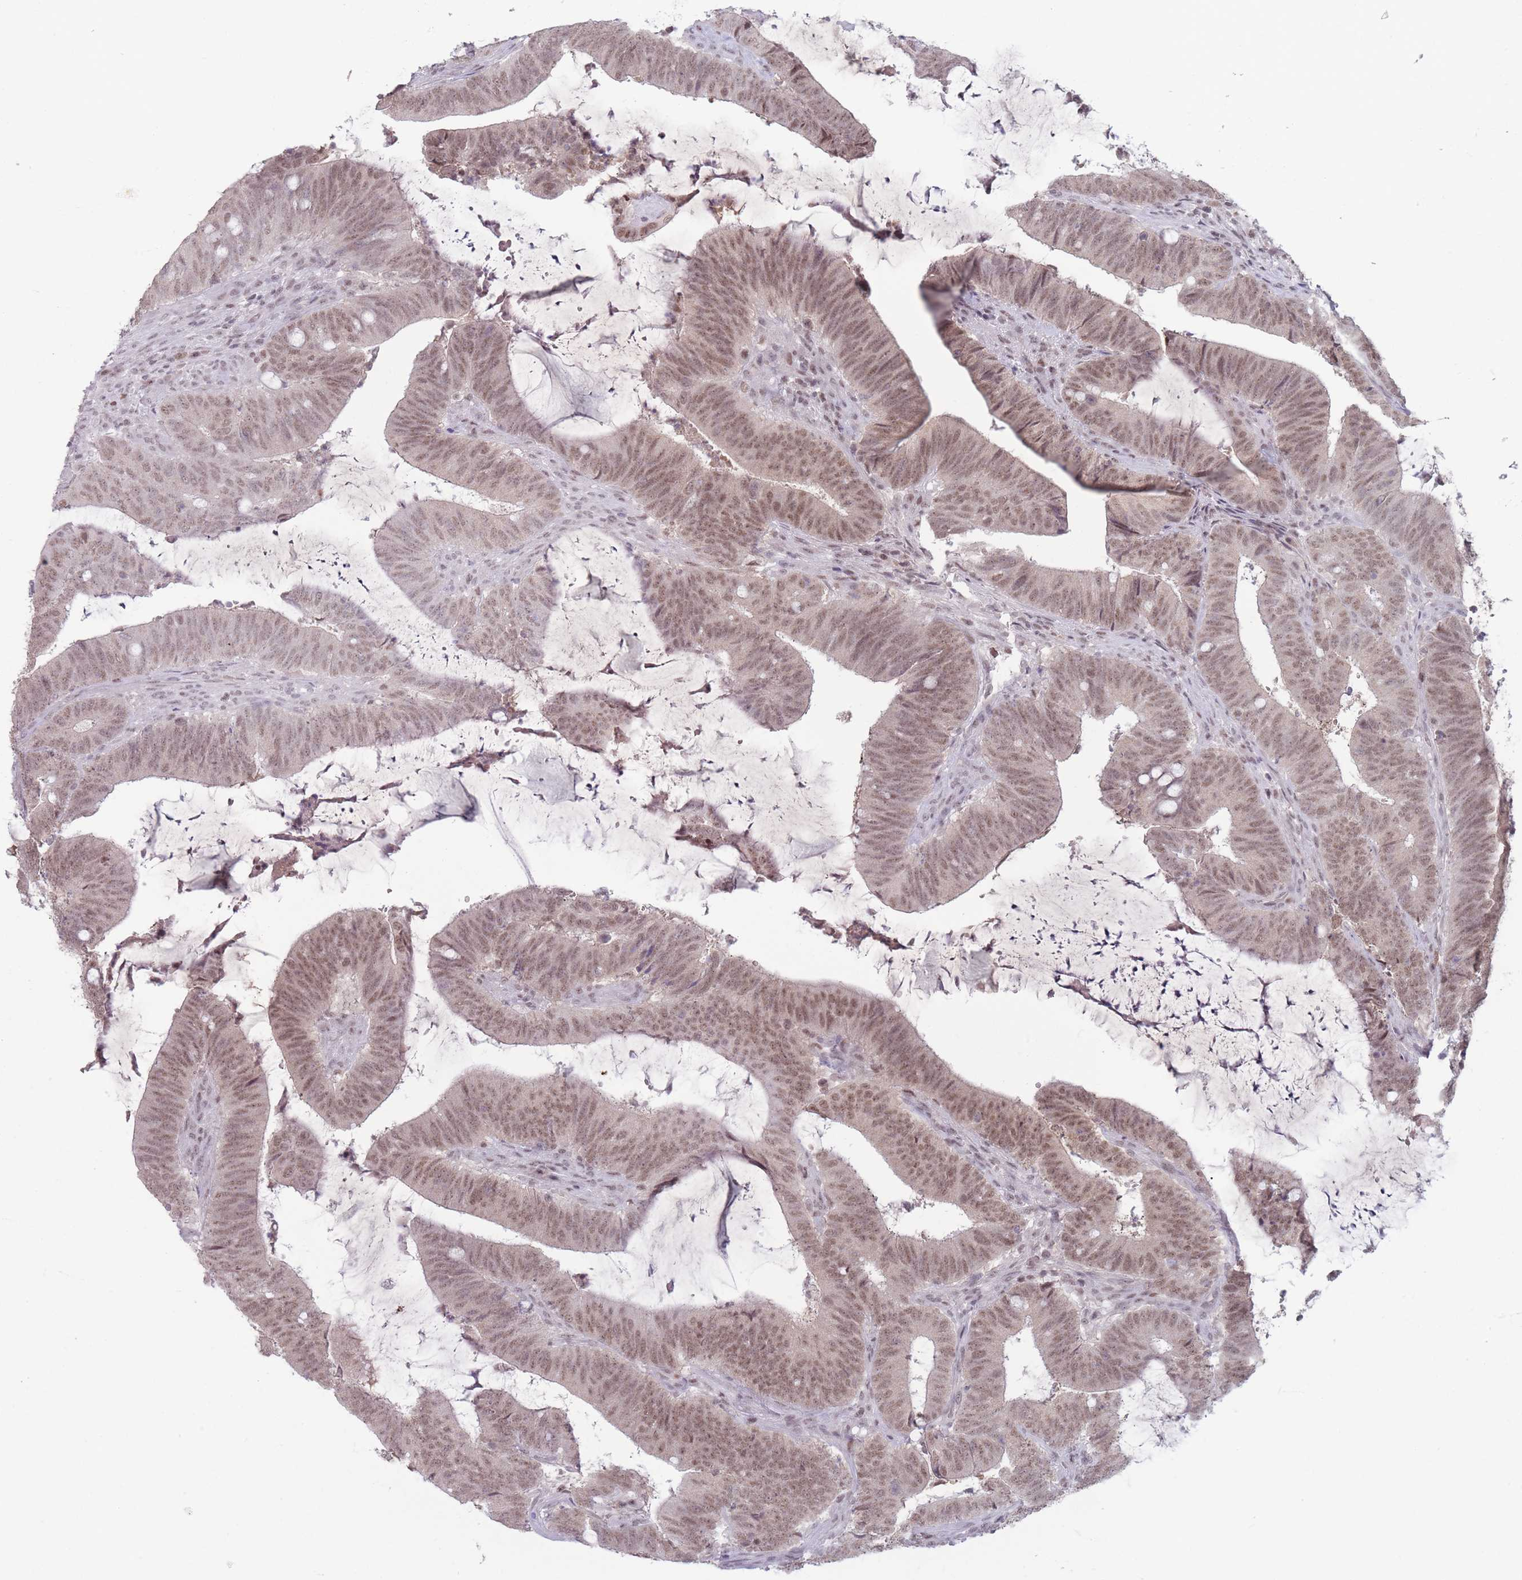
{"staining": {"intensity": "moderate", "quantity": ">75%", "location": "nuclear"}, "tissue": "colorectal cancer", "cell_type": "Tumor cells", "image_type": "cancer", "snomed": [{"axis": "morphology", "description": "Adenocarcinoma, NOS"}, {"axis": "topography", "description": "Colon"}], "caption": "Immunohistochemistry (IHC) of colorectal adenocarcinoma exhibits medium levels of moderate nuclear positivity in approximately >75% of tumor cells. (brown staining indicates protein expression, while blue staining denotes nuclei).", "gene": "ARID3B", "patient": {"sex": "female", "age": 43}}